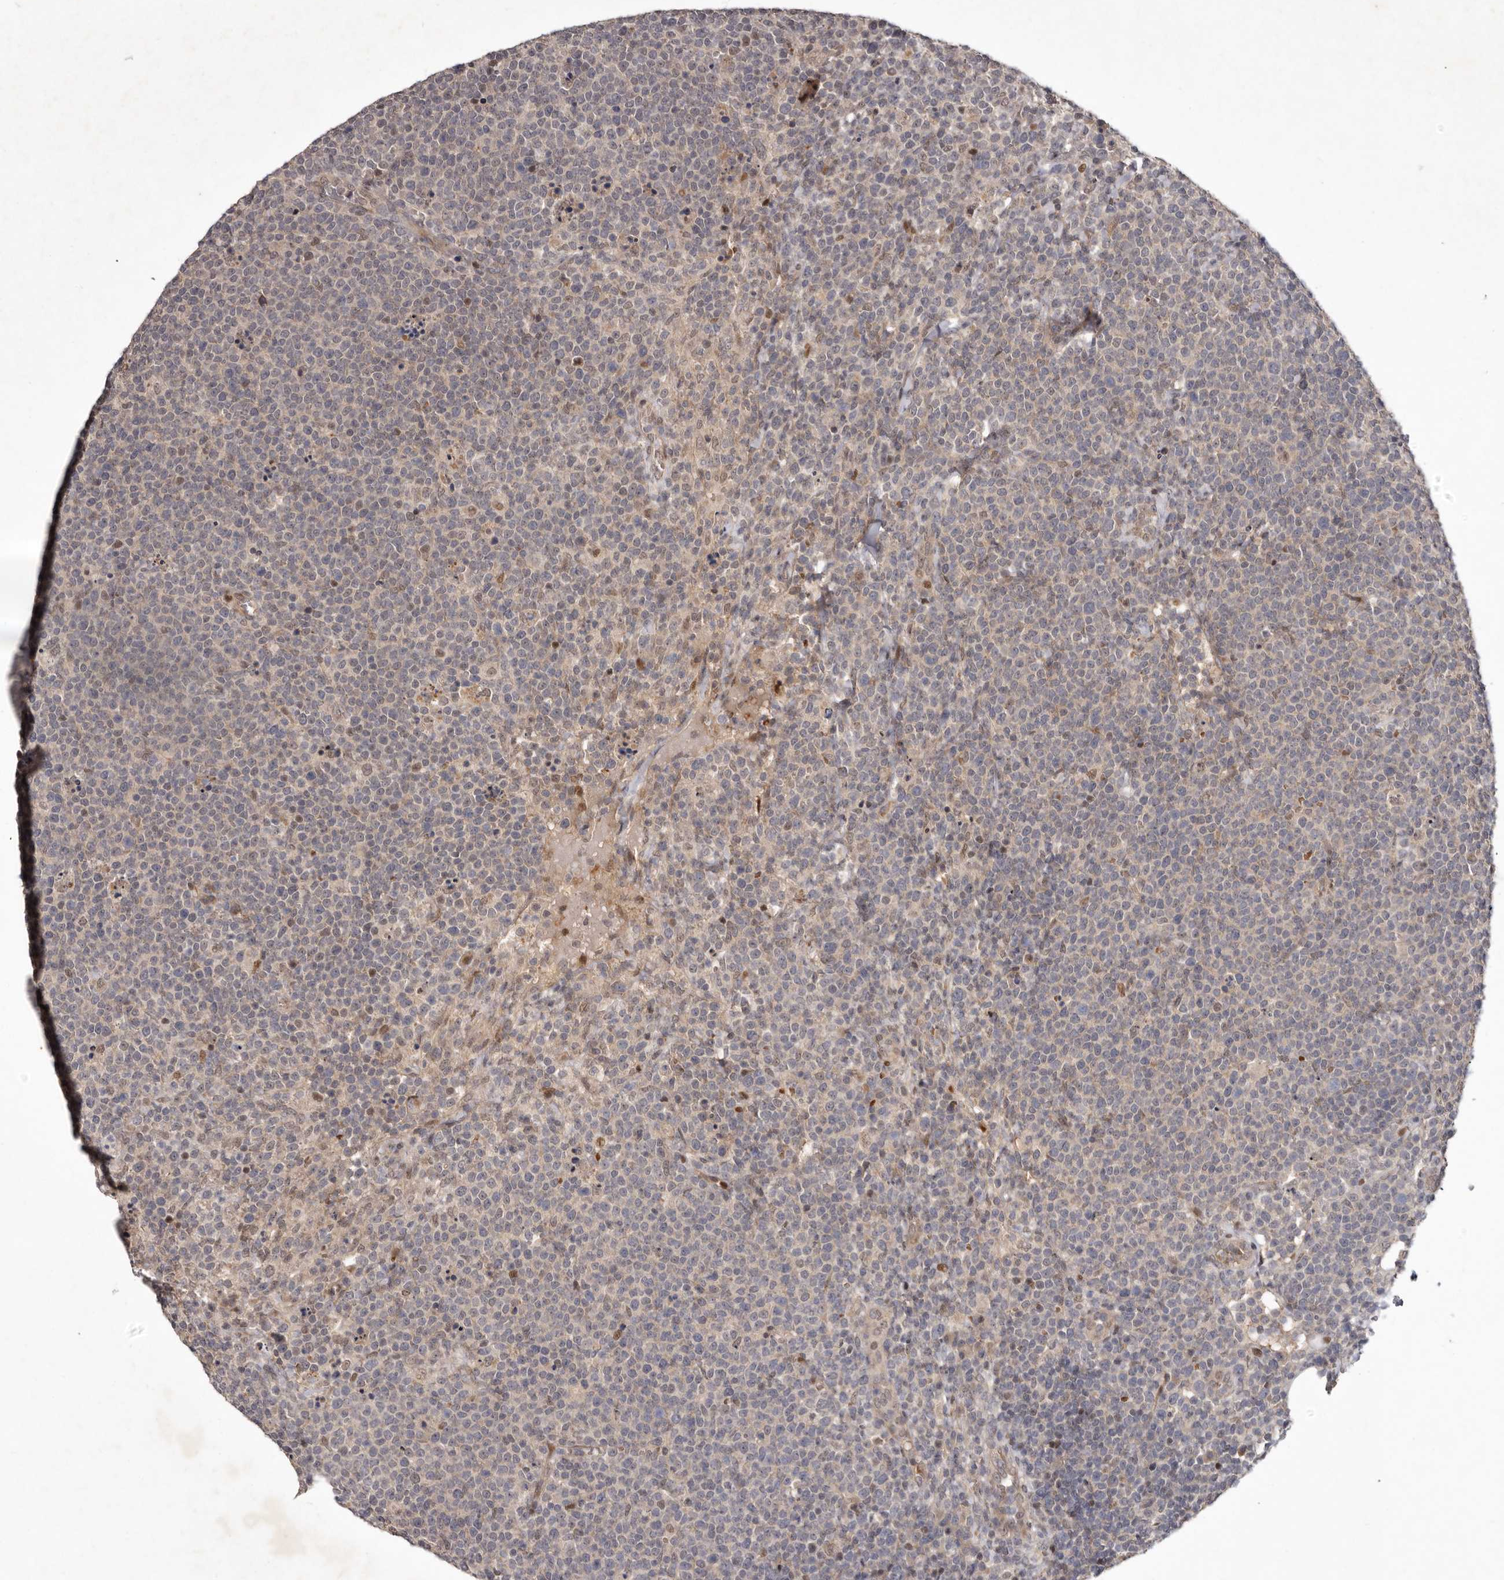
{"staining": {"intensity": "weak", "quantity": "25%-75%", "location": "cytoplasmic/membranous"}, "tissue": "lymphoma", "cell_type": "Tumor cells", "image_type": "cancer", "snomed": [{"axis": "morphology", "description": "Malignant lymphoma, non-Hodgkin's type, High grade"}, {"axis": "topography", "description": "Lymph node"}], "caption": "The immunohistochemical stain highlights weak cytoplasmic/membranous staining in tumor cells of lymphoma tissue.", "gene": "ABL1", "patient": {"sex": "male", "age": 61}}